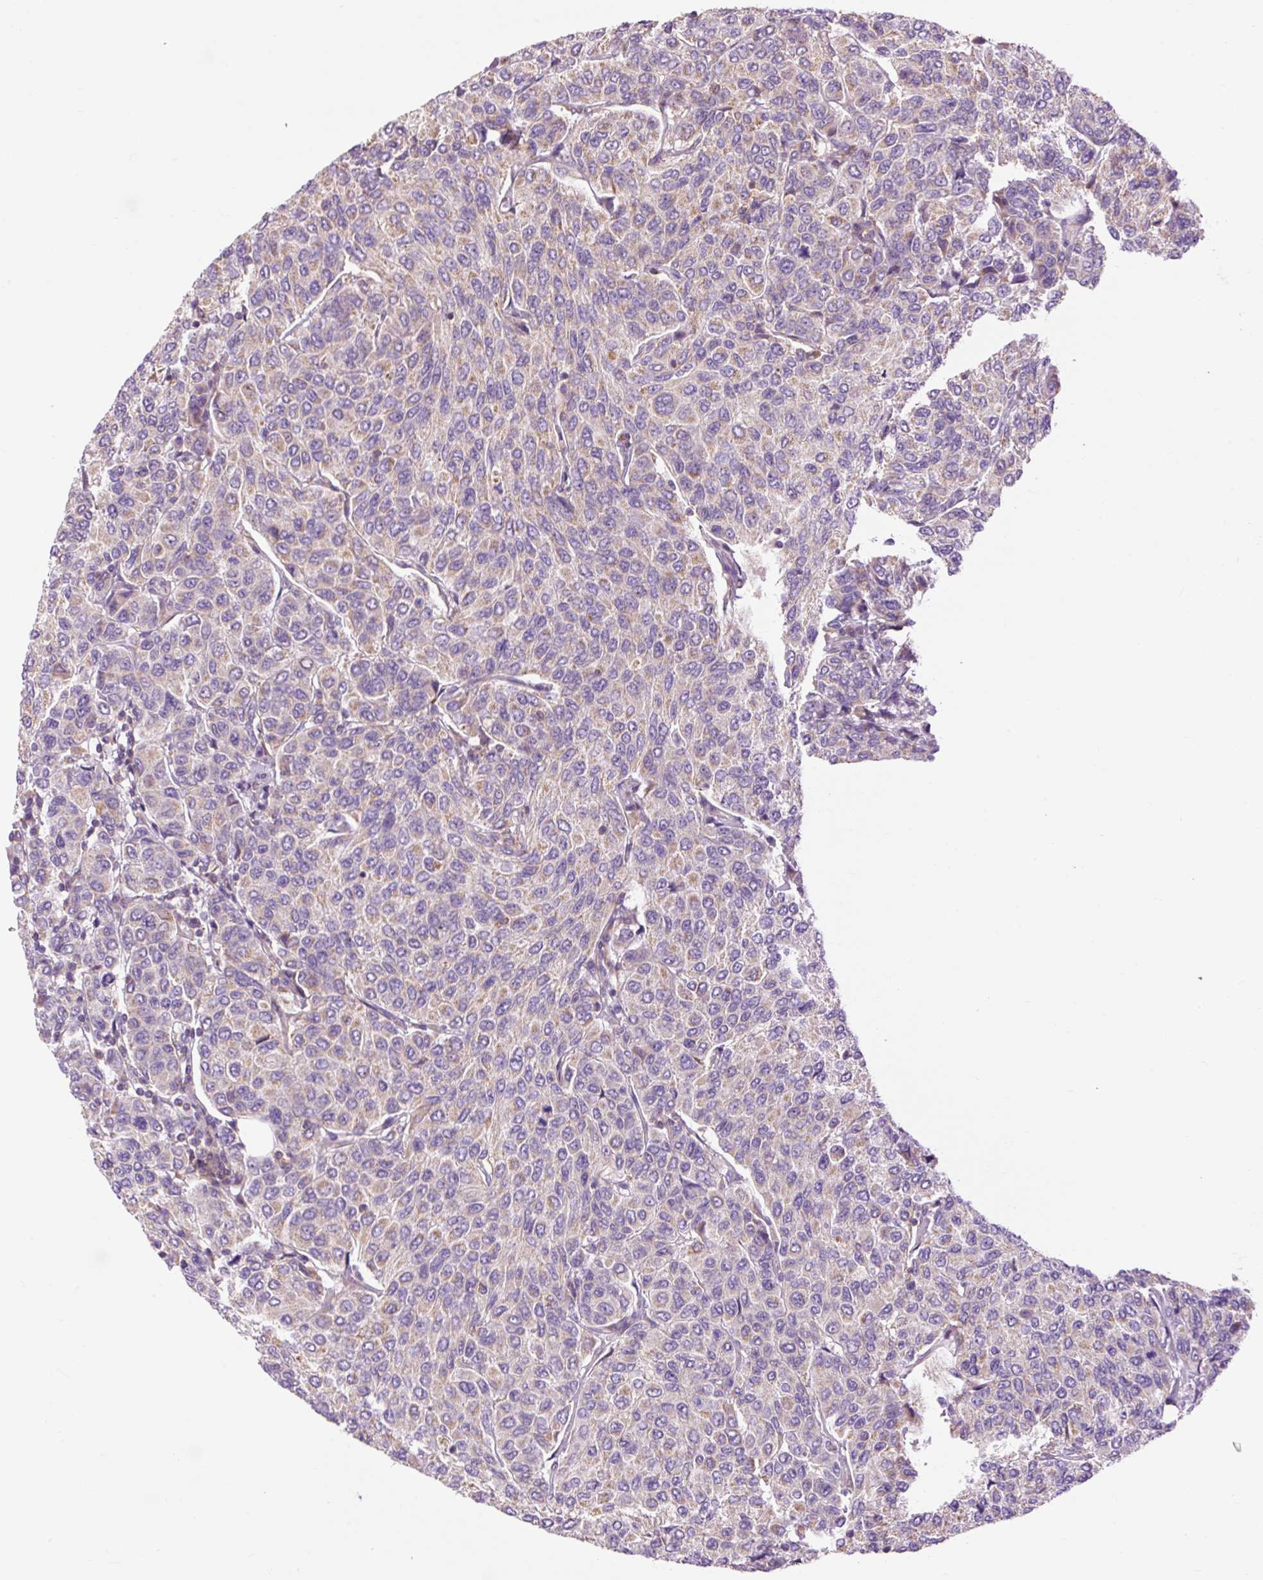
{"staining": {"intensity": "weak", "quantity": ">75%", "location": "cytoplasmic/membranous"}, "tissue": "breast cancer", "cell_type": "Tumor cells", "image_type": "cancer", "snomed": [{"axis": "morphology", "description": "Duct carcinoma"}, {"axis": "topography", "description": "Breast"}], "caption": "The immunohistochemical stain labels weak cytoplasmic/membranous staining in tumor cells of infiltrating ductal carcinoma (breast) tissue.", "gene": "CD83", "patient": {"sex": "female", "age": 55}}